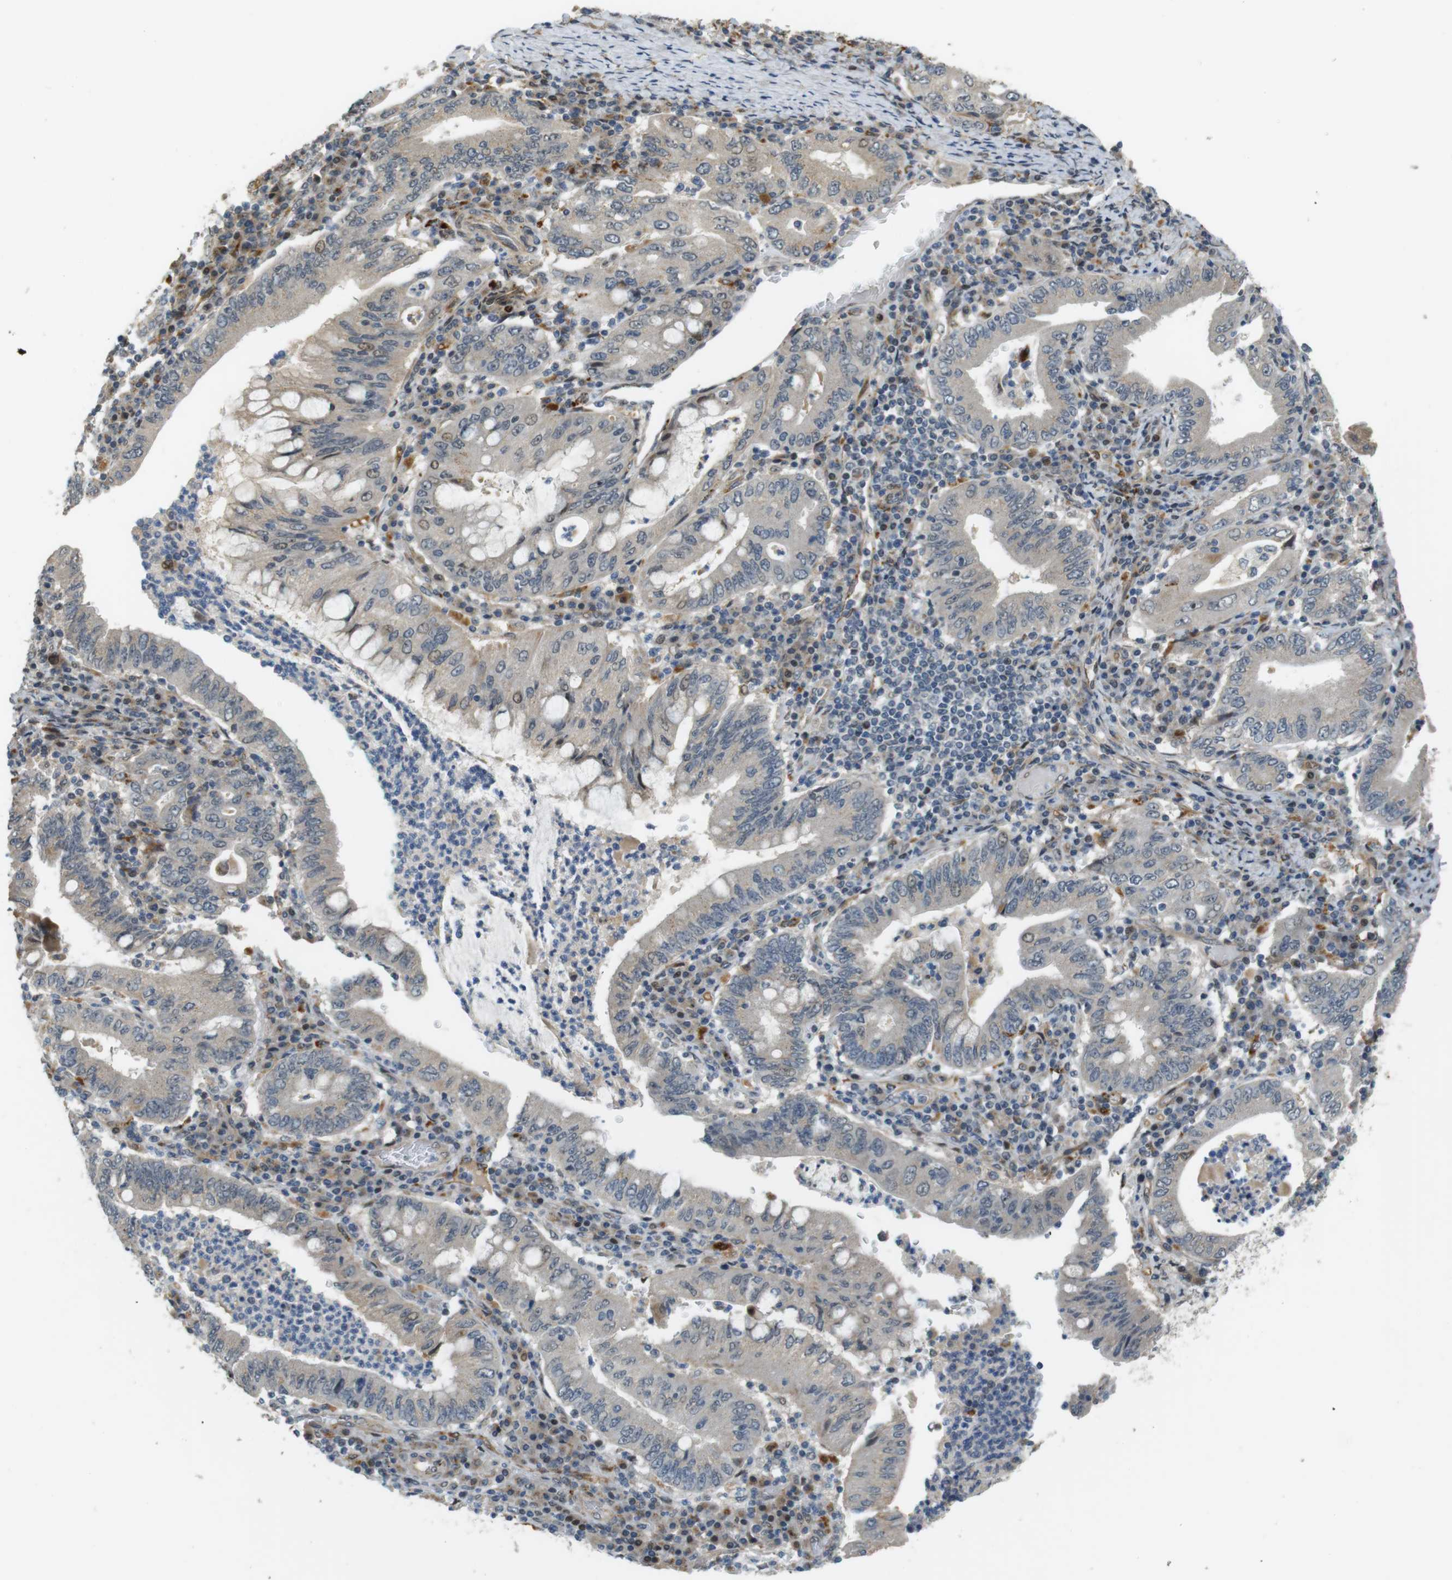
{"staining": {"intensity": "negative", "quantity": "none", "location": "none"}, "tissue": "stomach cancer", "cell_type": "Tumor cells", "image_type": "cancer", "snomed": [{"axis": "morphology", "description": "Normal tissue, NOS"}, {"axis": "morphology", "description": "Adenocarcinoma, NOS"}, {"axis": "topography", "description": "Esophagus"}, {"axis": "topography", "description": "Stomach, upper"}, {"axis": "topography", "description": "Peripheral nerve tissue"}], "caption": "Immunohistochemistry image of adenocarcinoma (stomach) stained for a protein (brown), which demonstrates no expression in tumor cells.", "gene": "TSPAN9", "patient": {"sex": "male", "age": 62}}